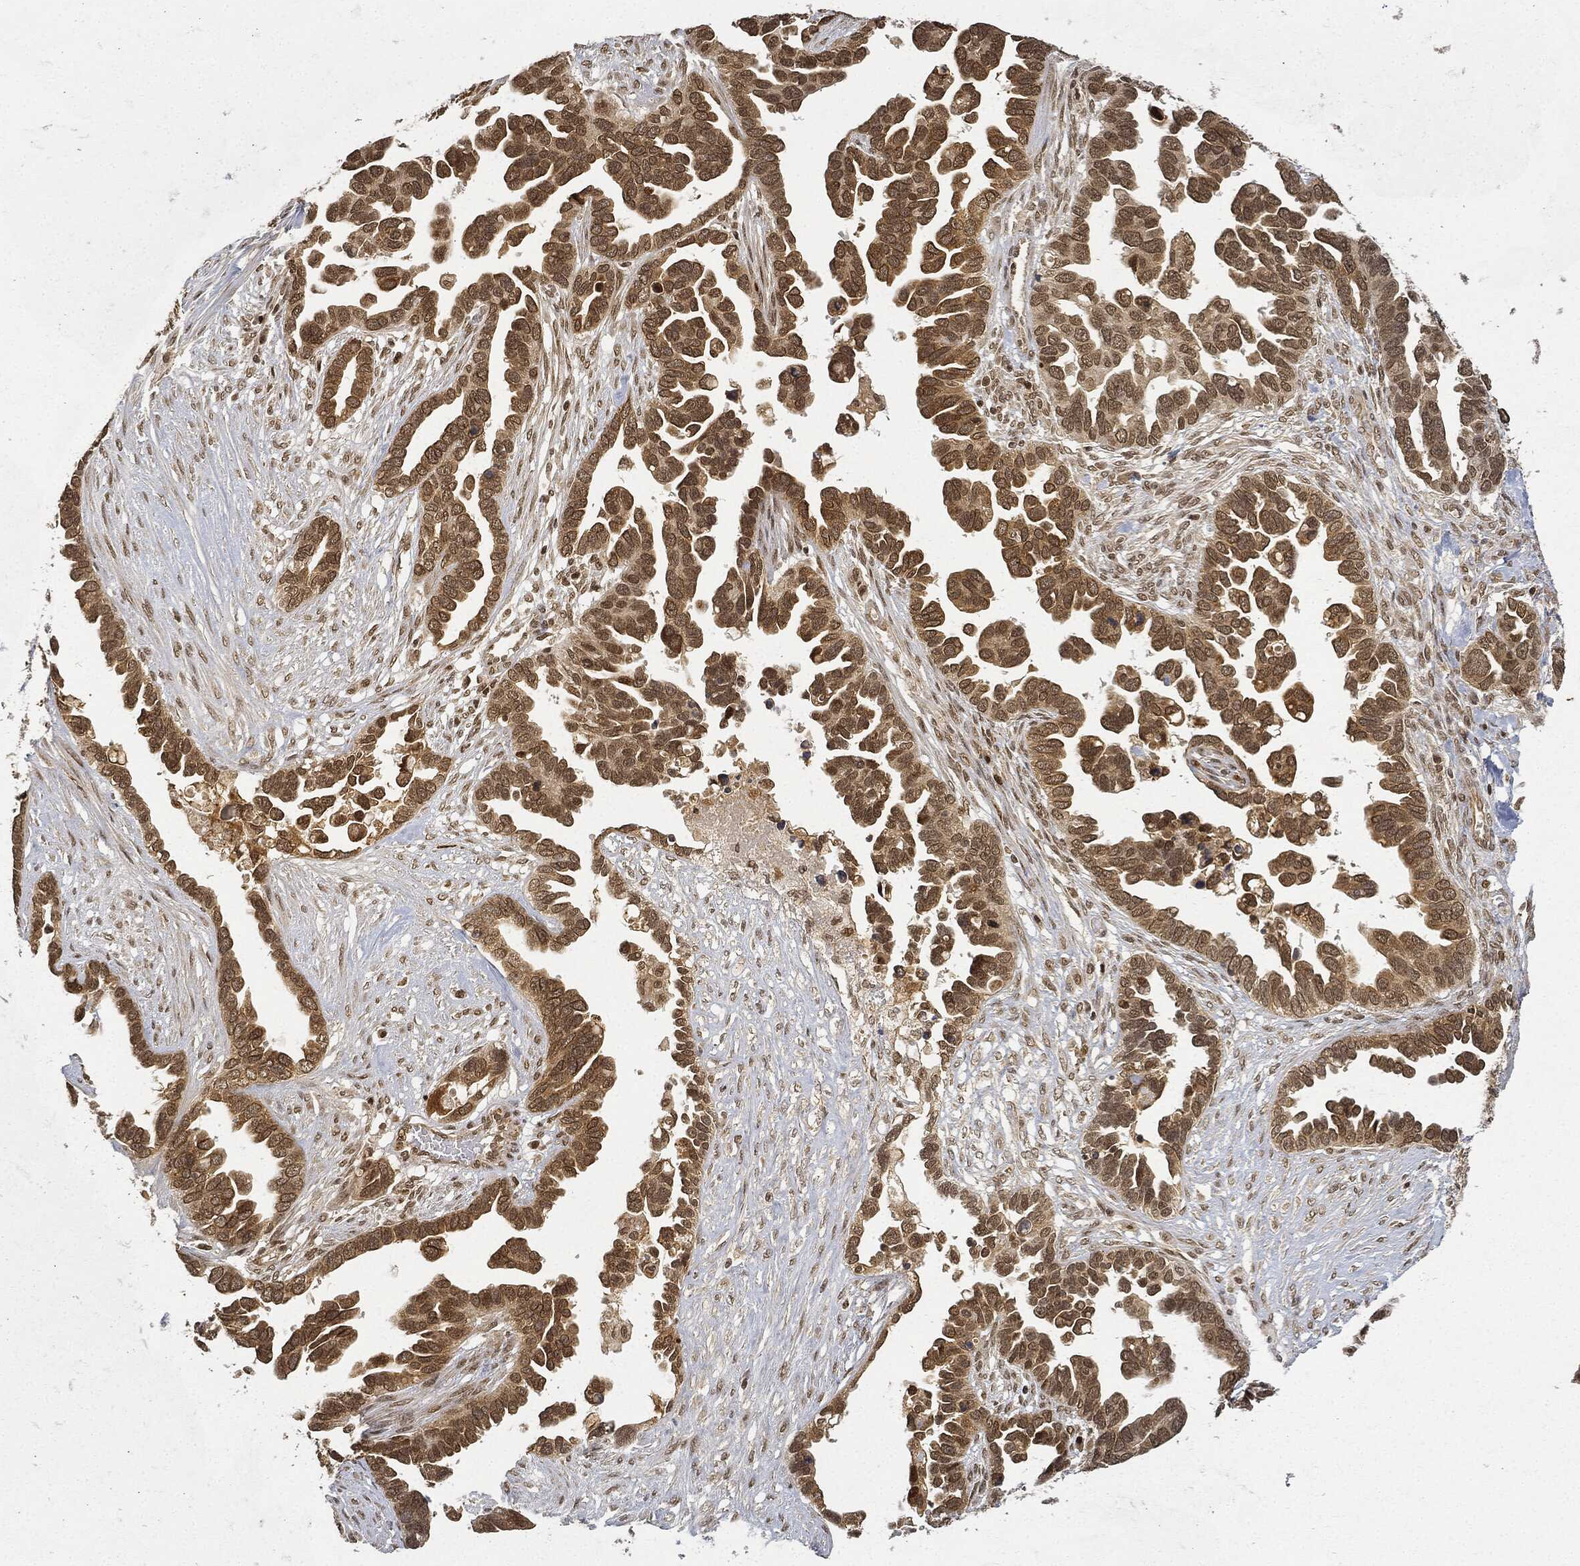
{"staining": {"intensity": "strong", "quantity": "25%-75%", "location": "cytoplasmic/membranous,nuclear"}, "tissue": "ovarian cancer", "cell_type": "Tumor cells", "image_type": "cancer", "snomed": [{"axis": "morphology", "description": "Cystadenocarcinoma, serous, NOS"}, {"axis": "topography", "description": "Ovary"}], "caption": "Serous cystadenocarcinoma (ovarian) stained for a protein (brown) demonstrates strong cytoplasmic/membranous and nuclear positive positivity in about 25%-75% of tumor cells.", "gene": "CIB1", "patient": {"sex": "female", "age": 54}}